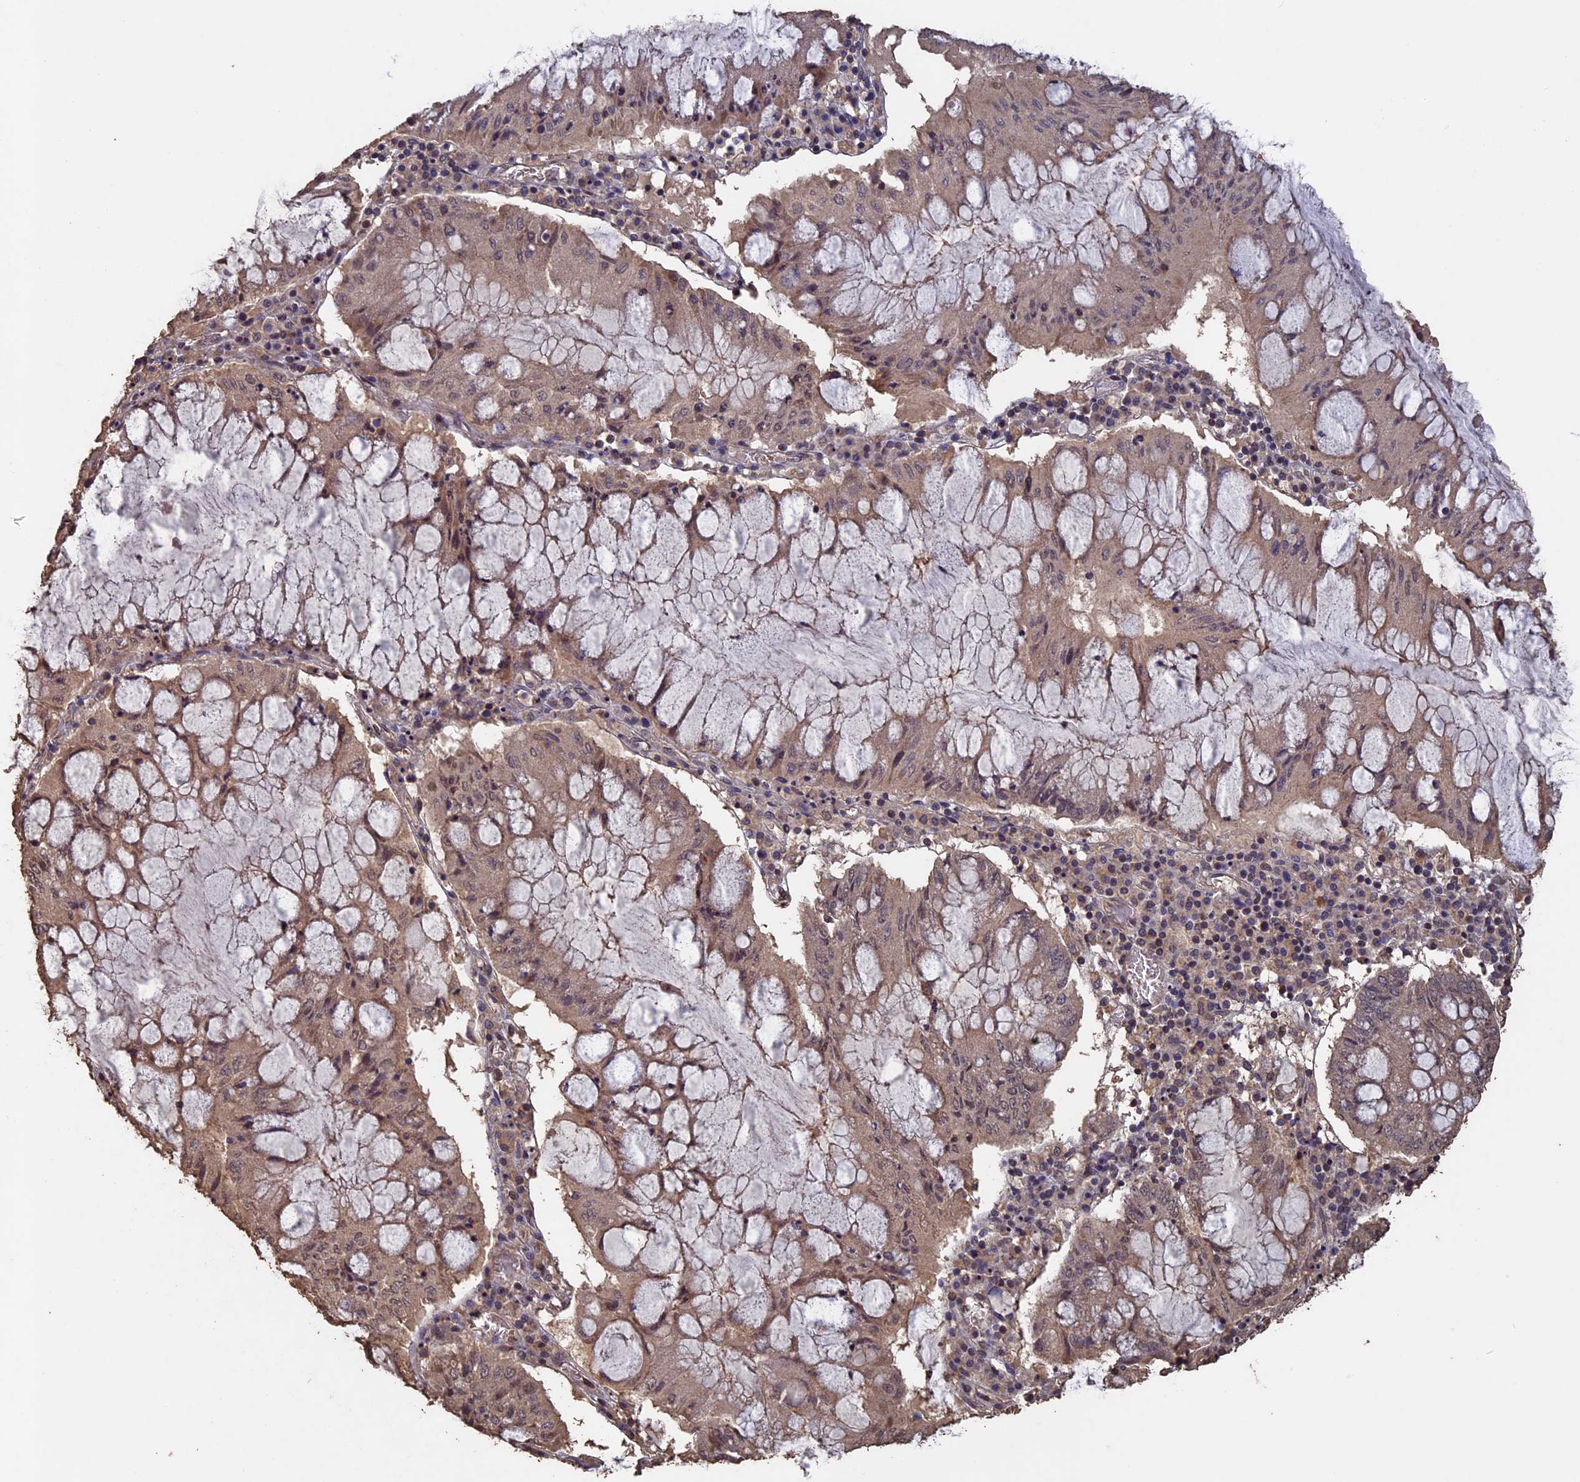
{"staining": {"intensity": "weak", "quantity": "<25%", "location": "cytoplasmic/membranous"}, "tissue": "pancreatic cancer", "cell_type": "Tumor cells", "image_type": "cancer", "snomed": [{"axis": "morphology", "description": "Adenocarcinoma, NOS"}, {"axis": "topography", "description": "Pancreas"}], "caption": "Immunohistochemistry (IHC) histopathology image of human pancreatic cancer (adenocarcinoma) stained for a protein (brown), which exhibits no staining in tumor cells.", "gene": "HUNK", "patient": {"sex": "female", "age": 50}}